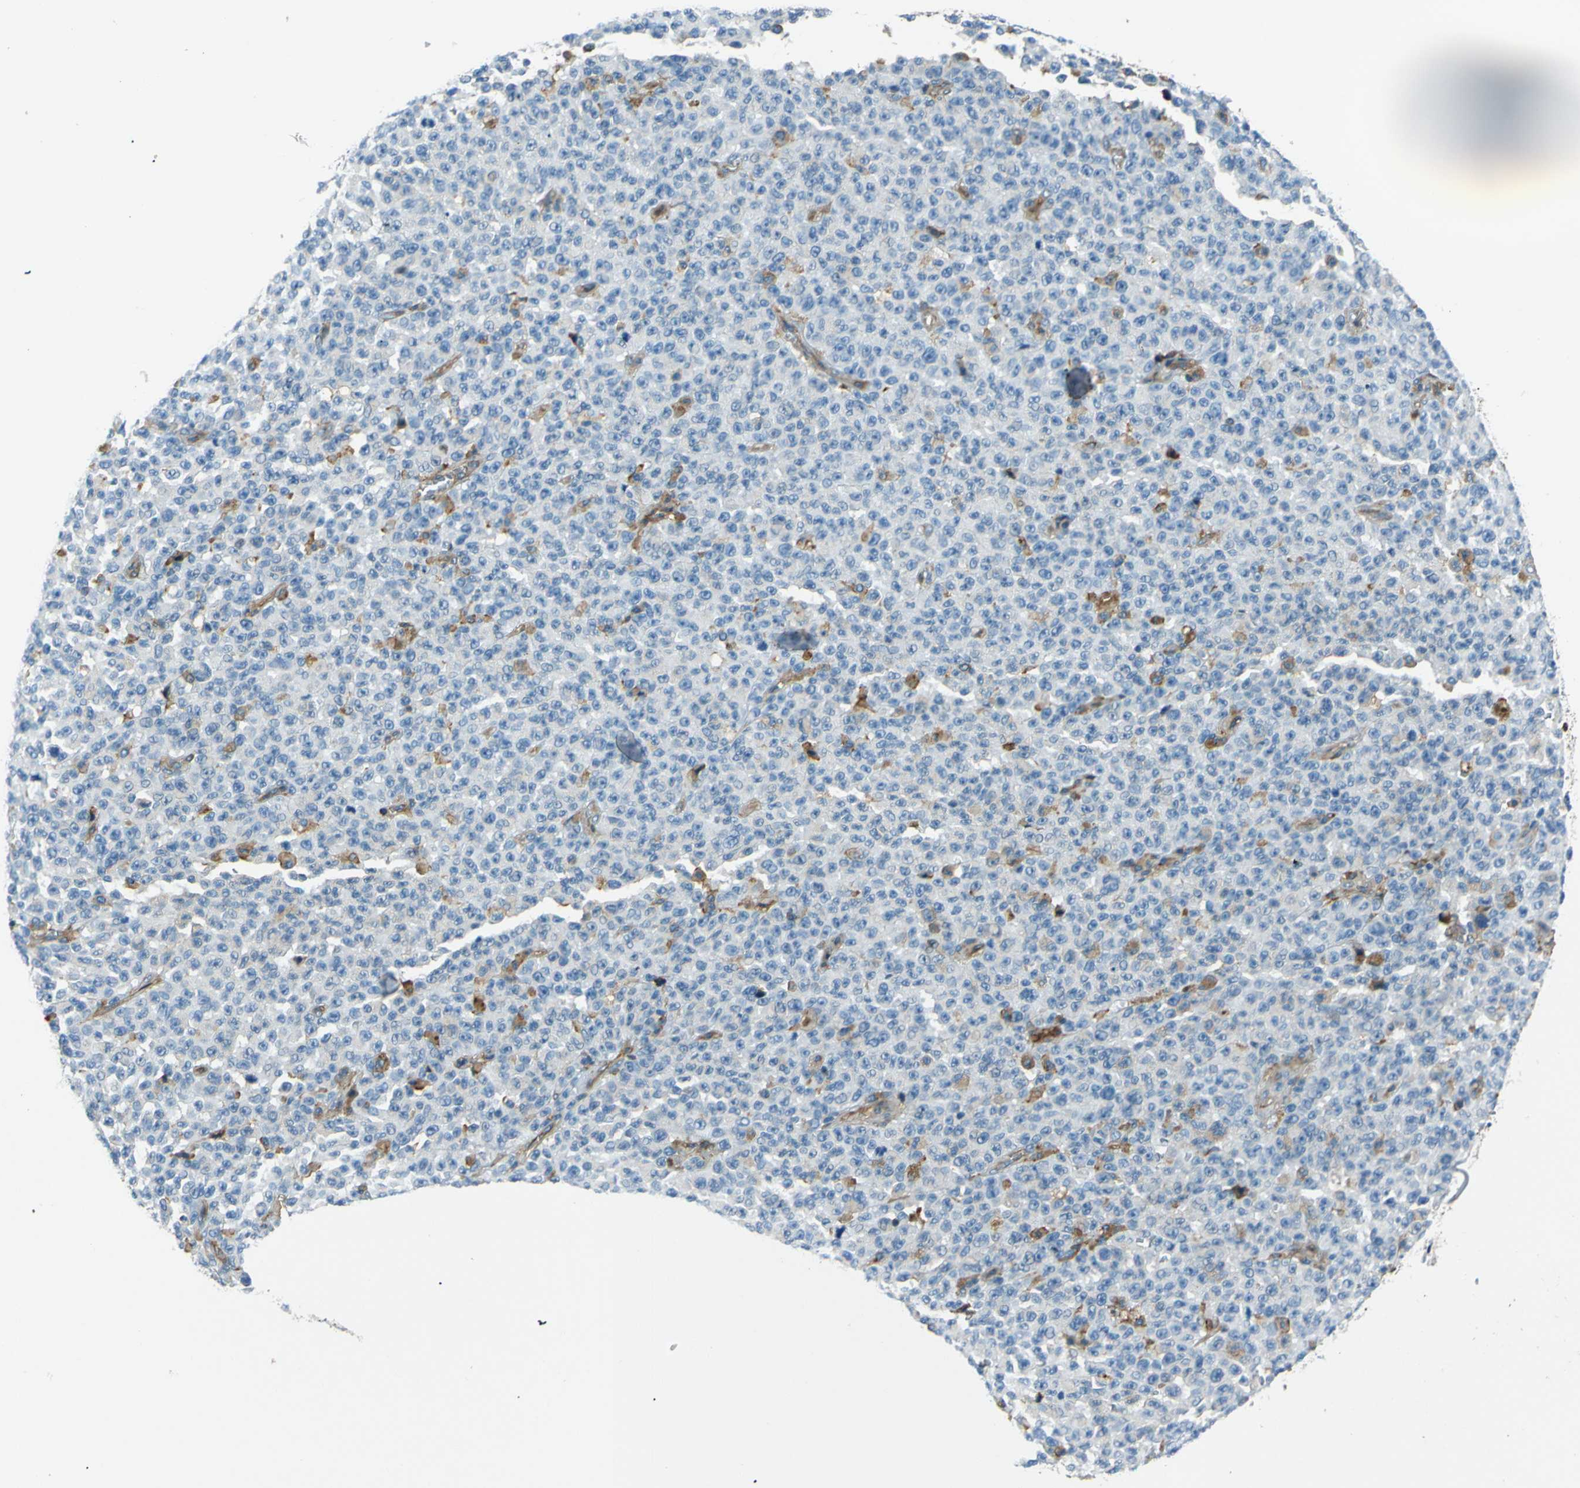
{"staining": {"intensity": "negative", "quantity": "none", "location": "none"}, "tissue": "melanoma", "cell_type": "Tumor cells", "image_type": "cancer", "snomed": [{"axis": "morphology", "description": "Malignant melanoma, NOS"}, {"axis": "topography", "description": "Skin"}], "caption": "Tumor cells show no significant positivity in malignant melanoma. The staining is performed using DAB brown chromogen with nuclei counter-stained in using hematoxylin.", "gene": "ENTPD1", "patient": {"sex": "female", "age": 82}}